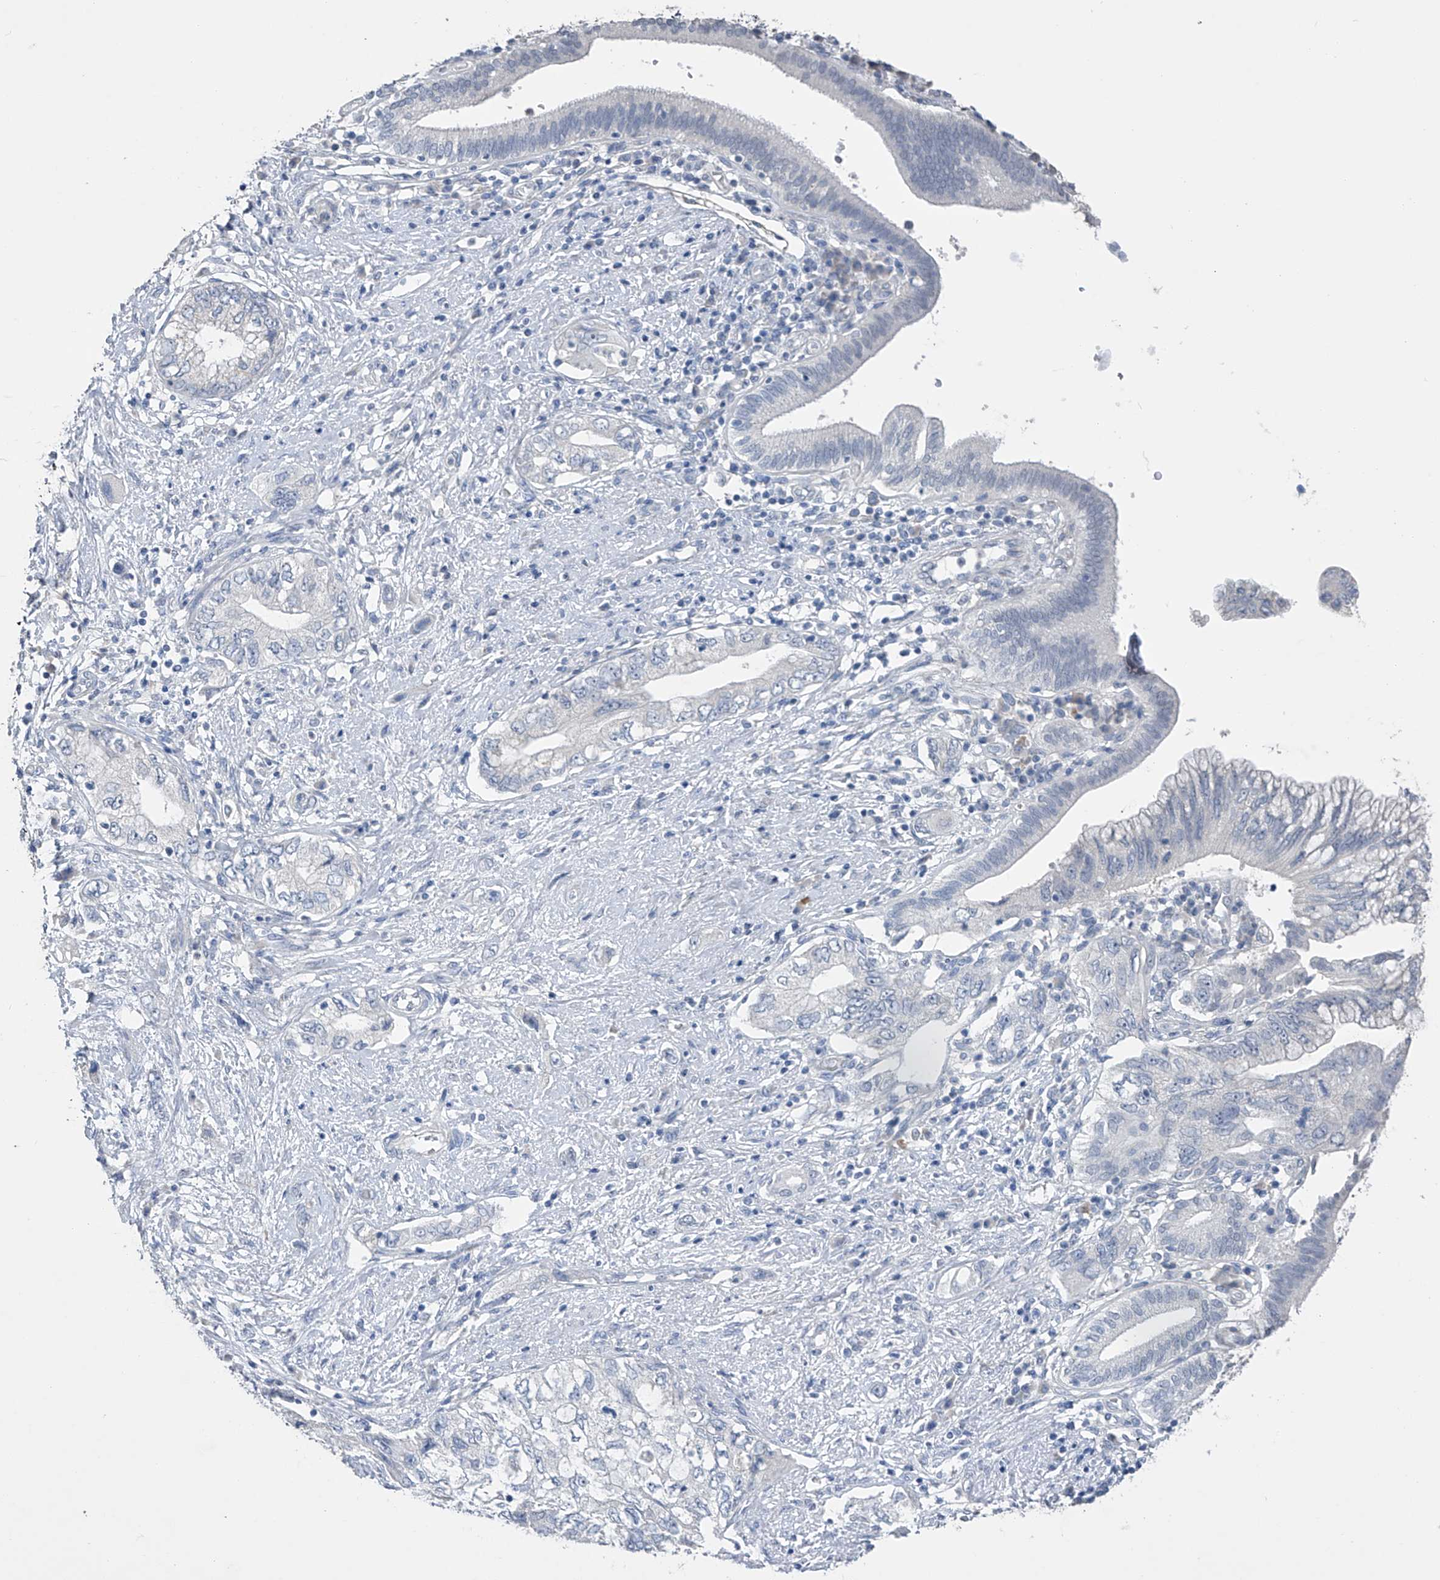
{"staining": {"intensity": "negative", "quantity": "none", "location": "none"}, "tissue": "pancreatic cancer", "cell_type": "Tumor cells", "image_type": "cancer", "snomed": [{"axis": "morphology", "description": "Adenocarcinoma, NOS"}, {"axis": "topography", "description": "Pancreas"}], "caption": "DAB (3,3'-diaminobenzidine) immunohistochemical staining of pancreatic cancer (adenocarcinoma) demonstrates no significant staining in tumor cells. (Stains: DAB (3,3'-diaminobenzidine) immunohistochemistry with hematoxylin counter stain, Microscopy: brightfield microscopy at high magnification).", "gene": "ADRA1A", "patient": {"sex": "female", "age": 73}}